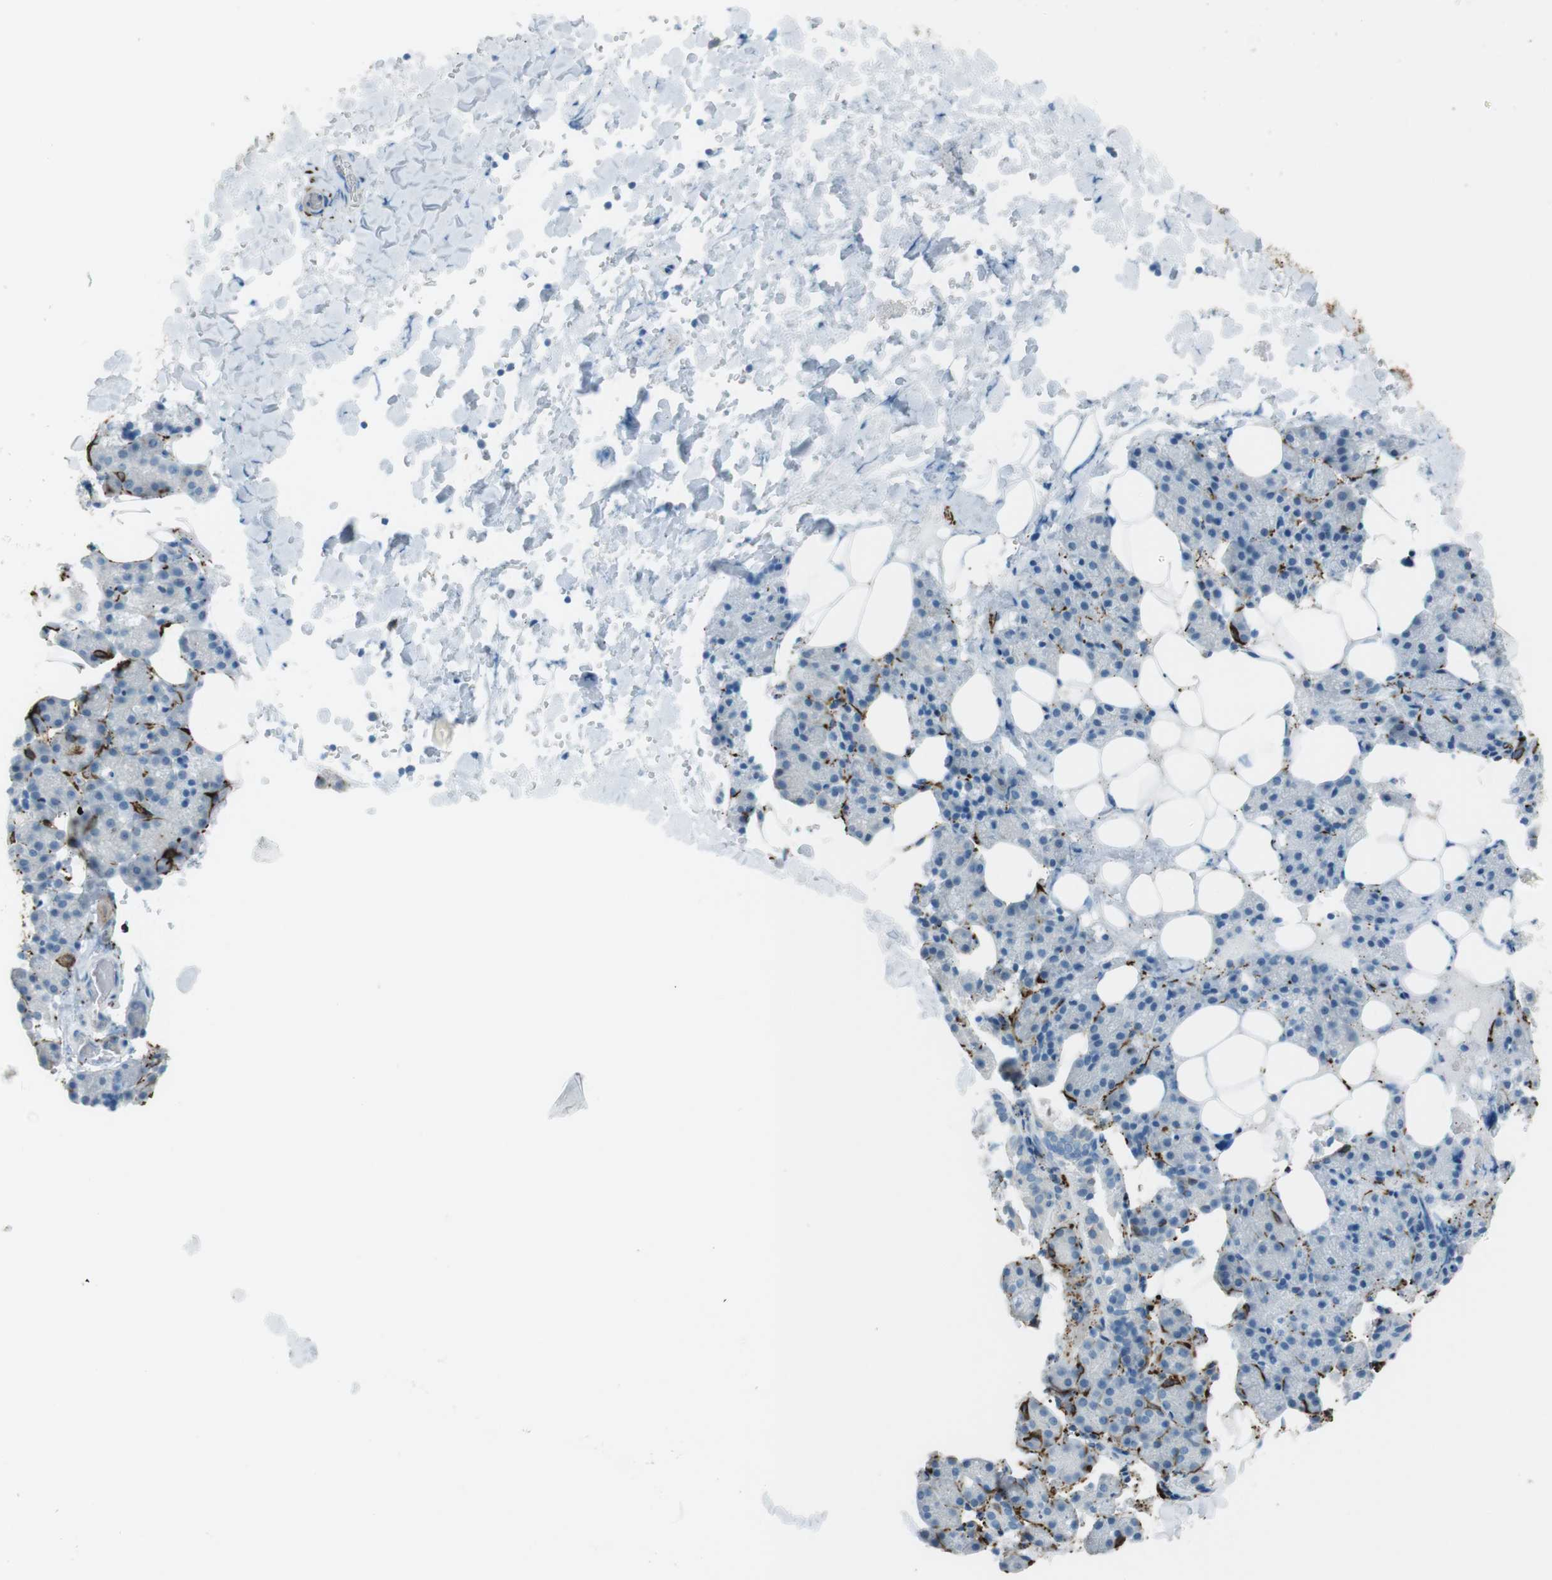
{"staining": {"intensity": "negative", "quantity": "none", "location": "none"}, "tissue": "salivary gland", "cell_type": "Glandular cells", "image_type": "normal", "snomed": [{"axis": "morphology", "description": "Normal tissue, NOS"}, {"axis": "topography", "description": "Lymph node"}, {"axis": "topography", "description": "Salivary gland"}], "caption": "The photomicrograph displays no significant staining in glandular cells of salivary gland.", "gene": "TUBB2A", "patient": {"sex": "male", "age": 8}}